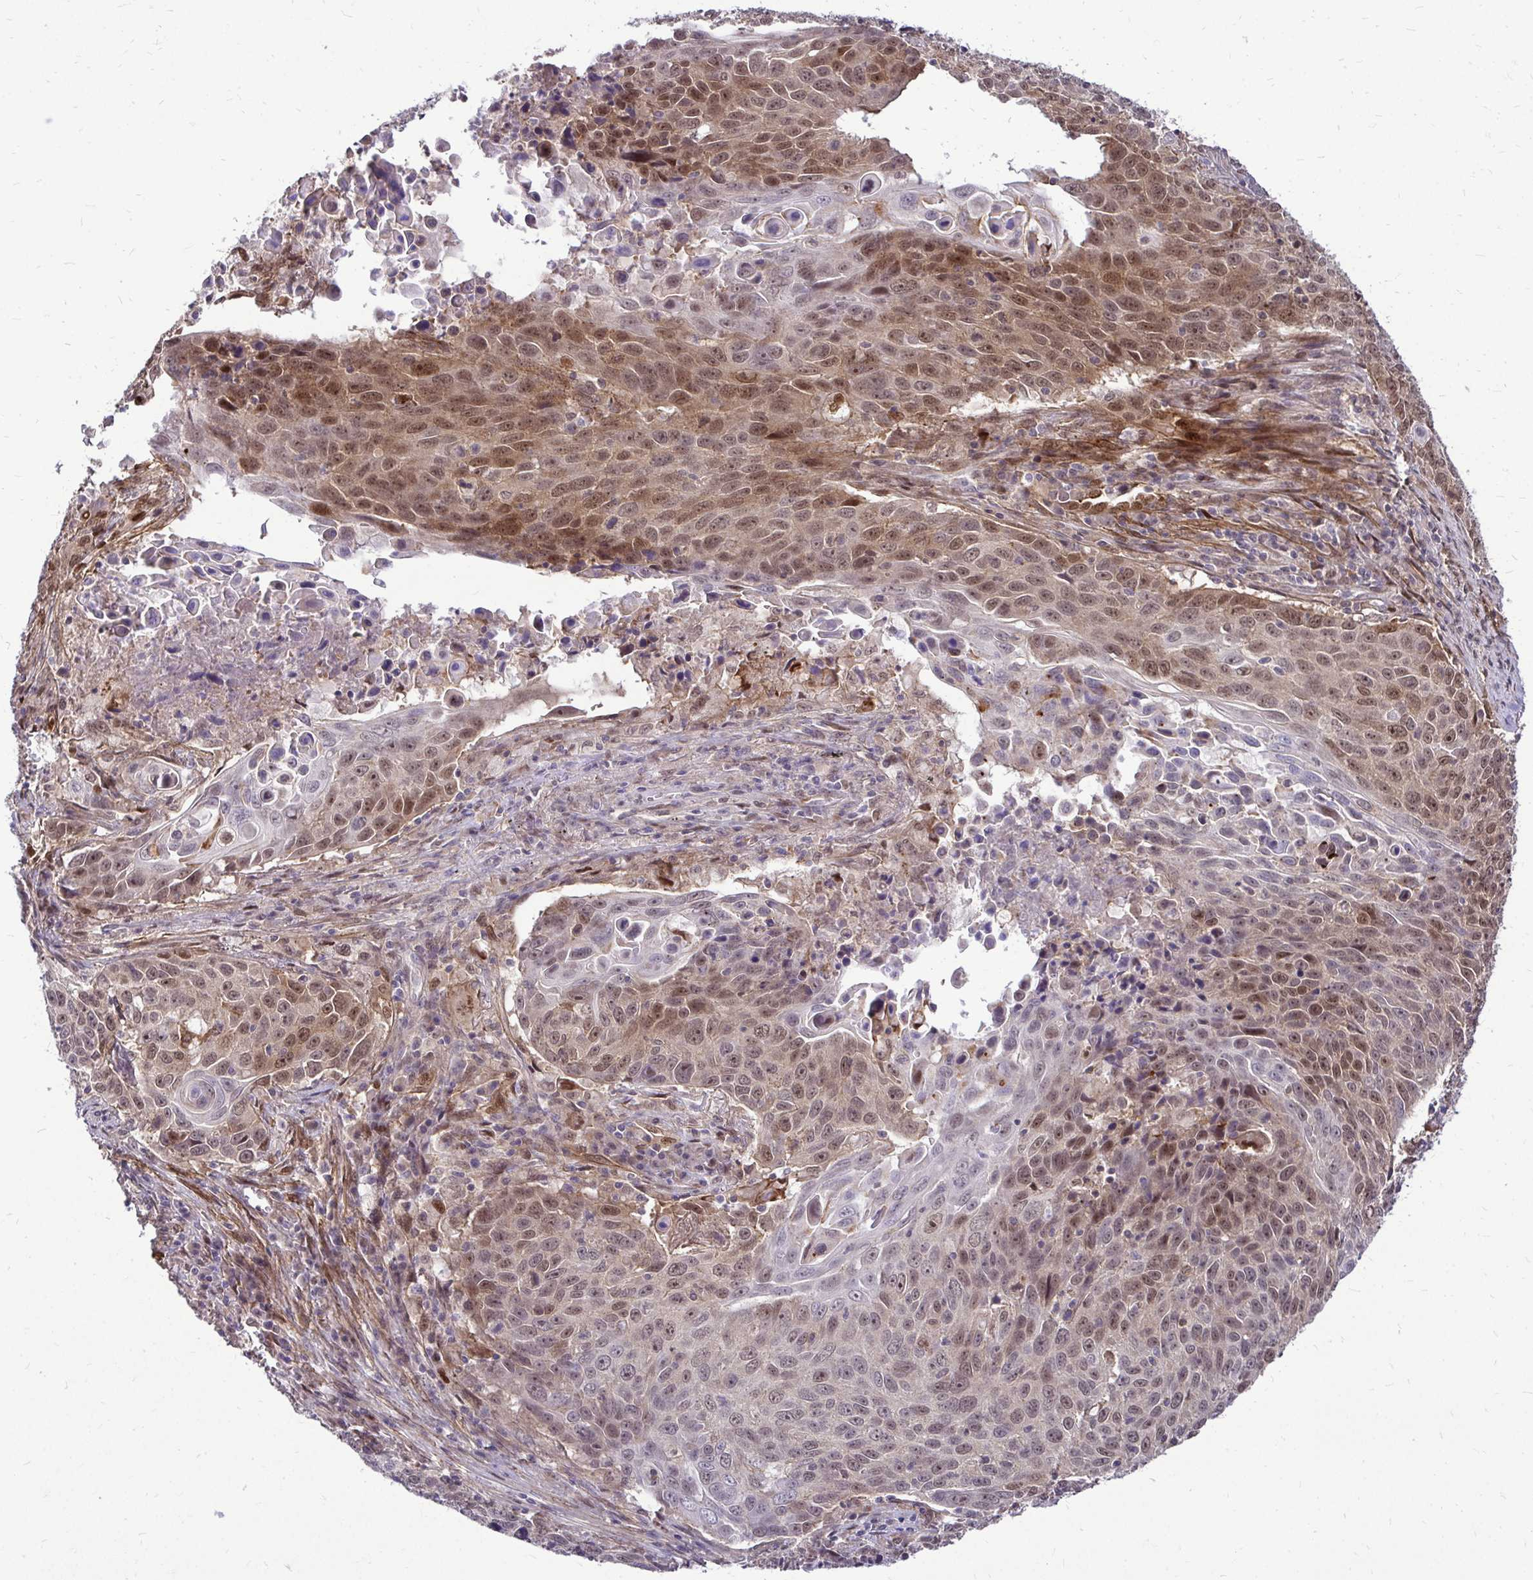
{"staining": {"intensity": "moderate", "quantity": "25%-75%", "location": "cytoplasmic/membranous,nuclear"}, "tissue": "lung cancer", "cell_type": "Tumor cells", "image_type": "cancer", "snomed": [{"axis": "morphology", "description": "Squamous cell carcinoma, NOS"}, {"axis": "topography", "description": "Lung"}], "caption": "A photomicrograph of human squamous cell carcinoma (lung) stained for a protein reveals moderate cytoplasmic/membranous and nuclear brown staining in tumor cells. Nuclei are stained in blue.", "gene": "TRIP6", "patient": {"sex": "male", "age": 78}}